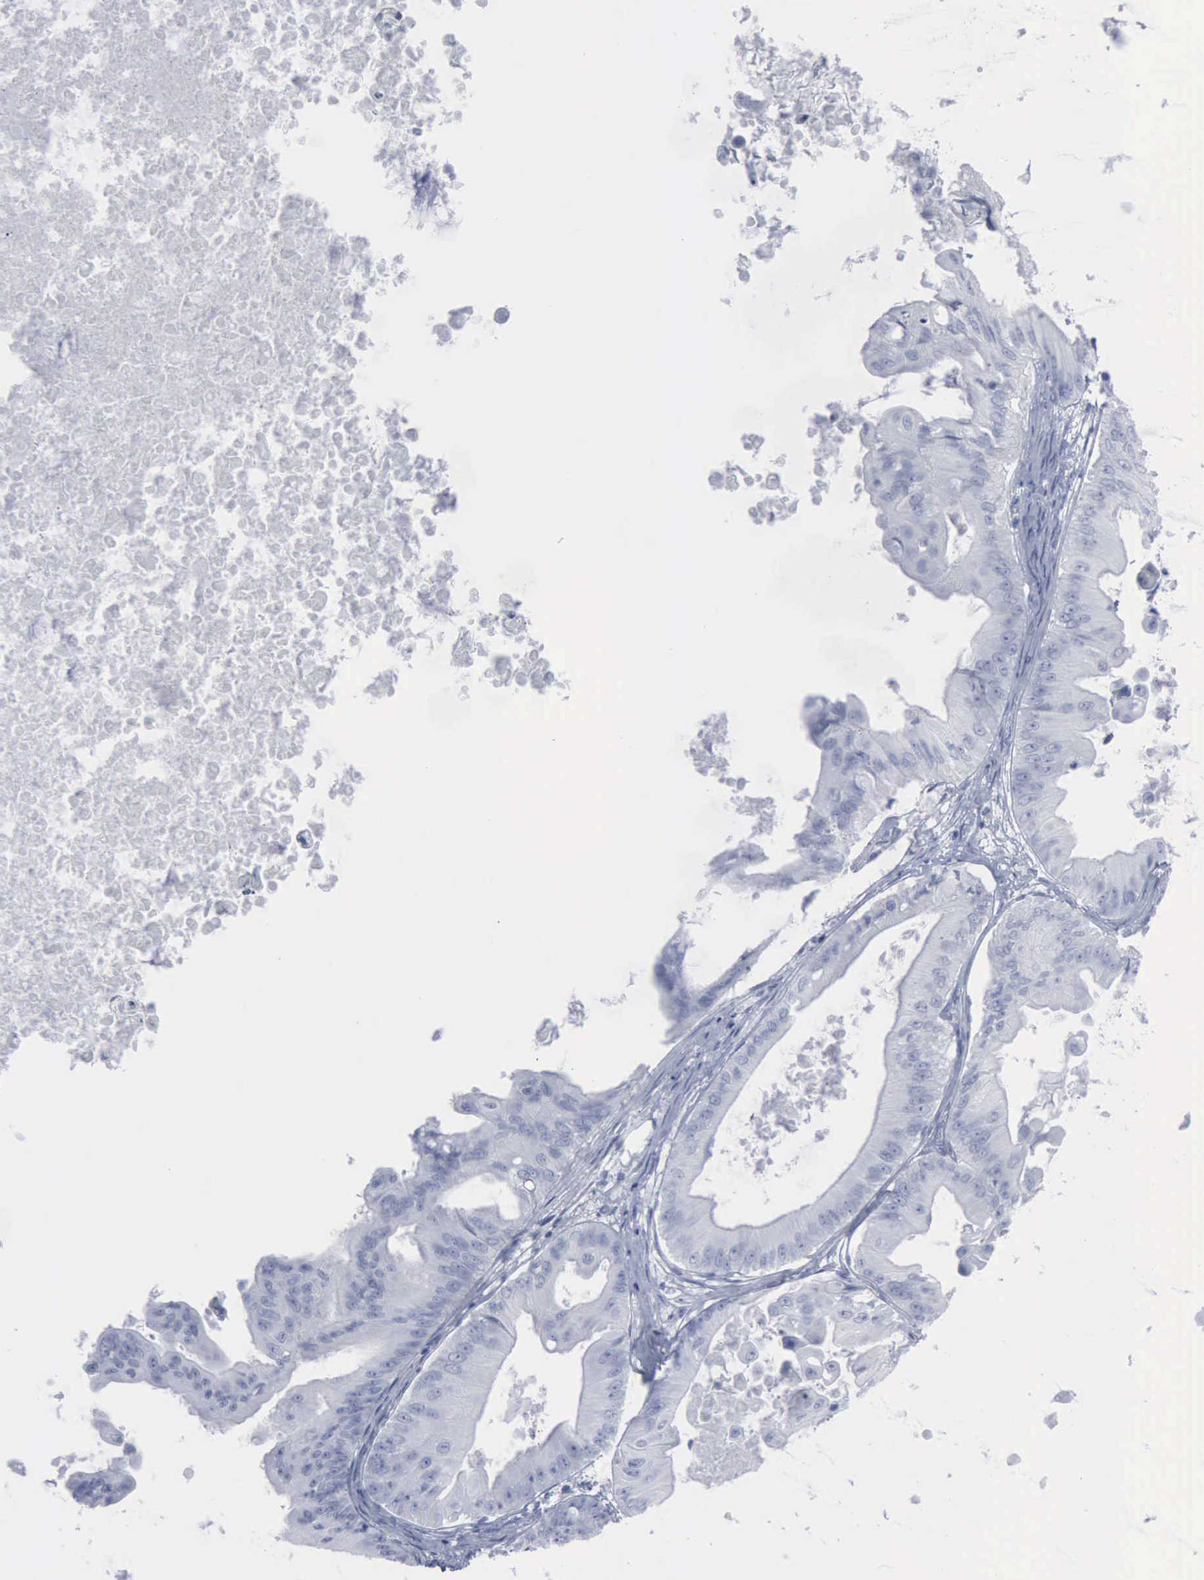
{"staining": {"intensity": "negative", "quantity": "none", "location": "none"}, "tissue": "ovarian cancer", "cell_type": "Tumor cells", "image_type": "cancer", "snomed": [{"axis": "morphology", "description": "Cystadenocarcinoma, mucinous, NOS"}, {"axis": "topography", "description": "Ovary"}], "caption": "Tumor cells show no significant protein staining in mucinous cystadenocarcinoma (ovarian).", "gene": "VCAM1", "patient": {"sex": "female", "age": 37}}